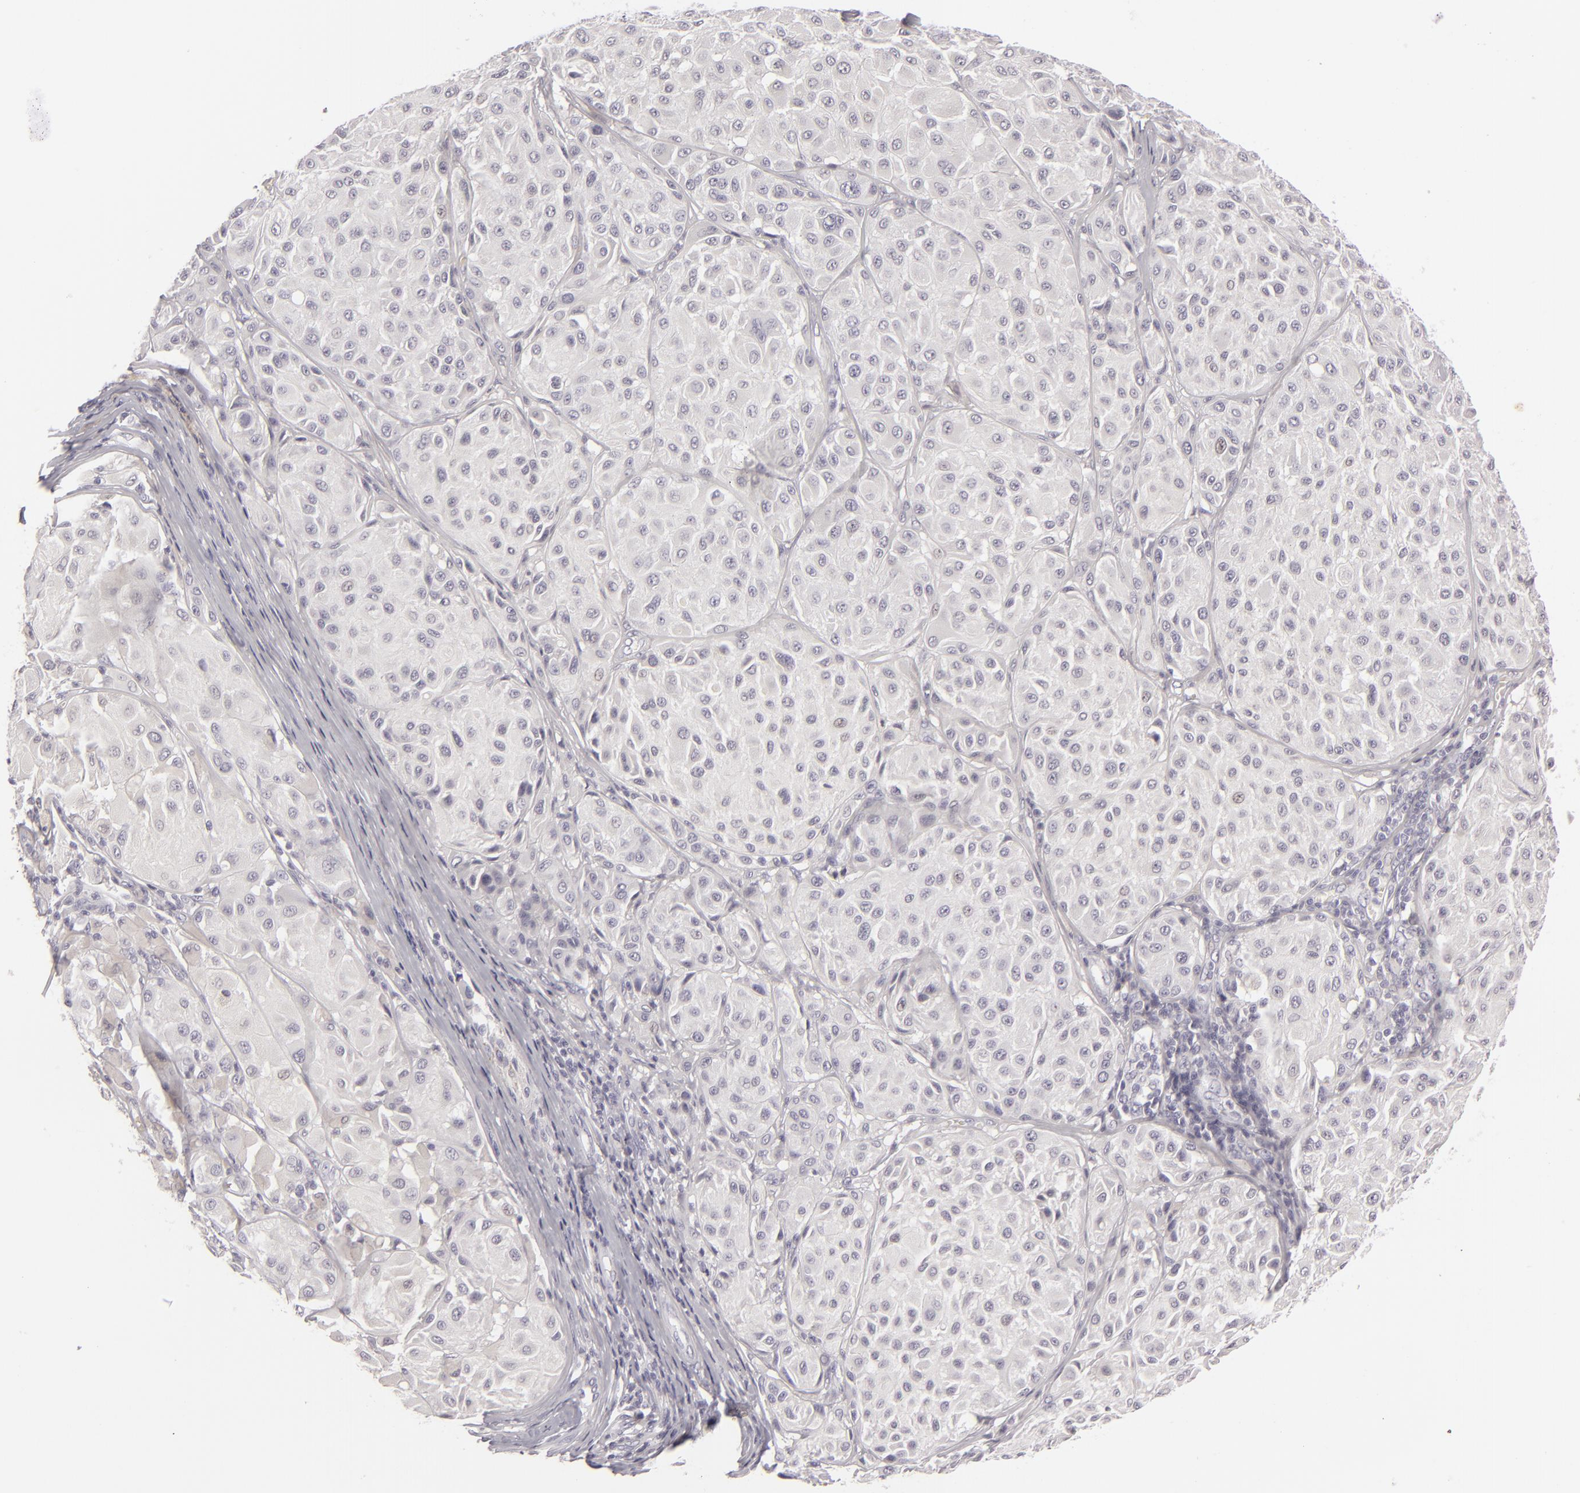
{"staining": {"intensity": "negative", "quantity": "none", "location": "none"}, "tissue": "melanoma", "cell_type": "Tumor cells", "image_type": "cancer", "snomed": [{"axis": "morphology", "description": "Malignant melanoma, NOS"}, {"axis": "topography", "description": "Skin"}], "caption": "There is no significant expression in tumor cells of melanoma.", "gene": "DLG4", "patient": {"sex": "male", "age": 36}}